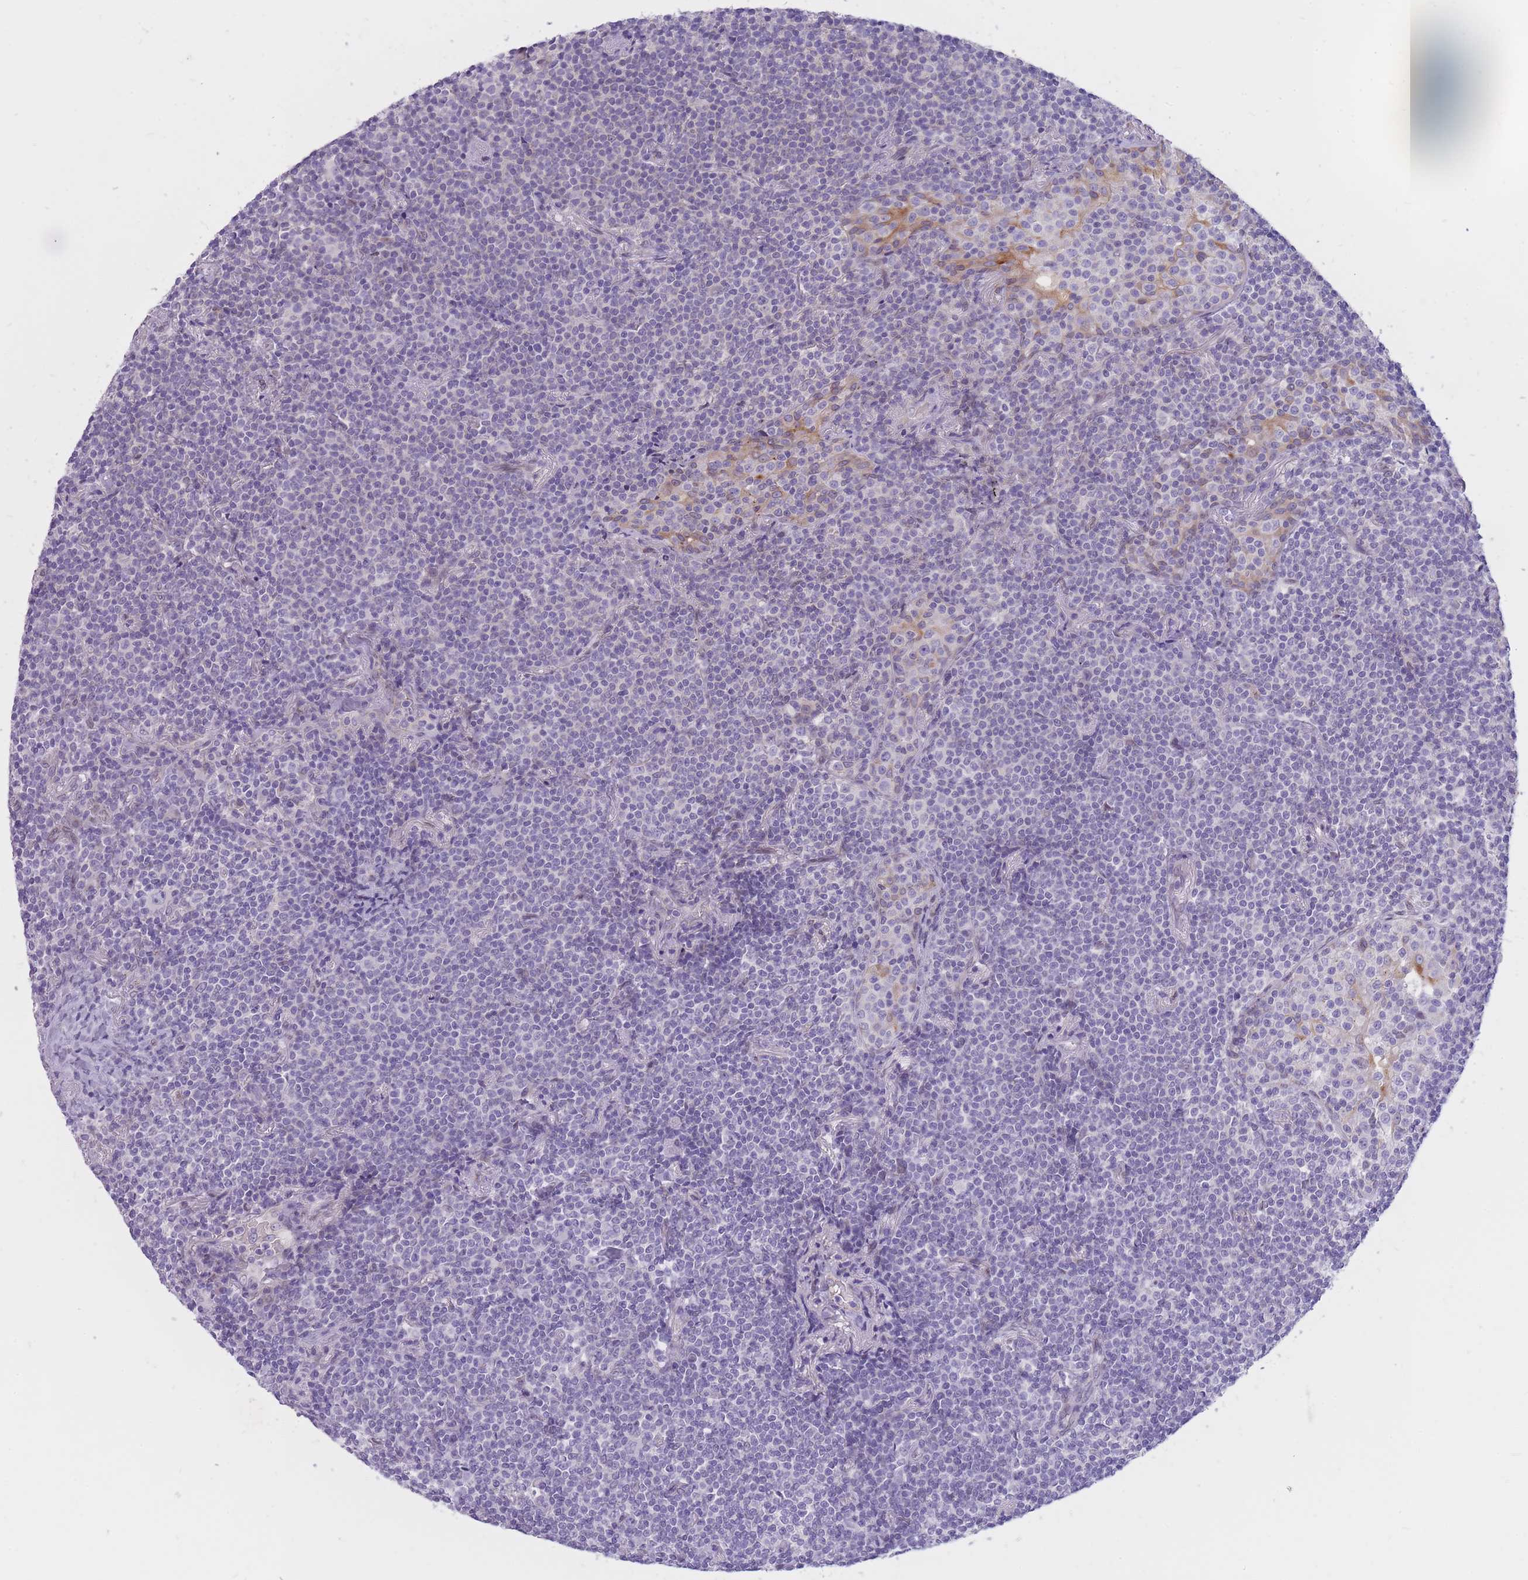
{"staining": {"intensity": "negative", "quantity": "none", "location": "none"}, "tissue": "lymphoma", "cell_type": "Tumor cells", "image_type": "cancer", "snomed": [{"axis": "morphology", "description": "Malignant lymphoma, non-Hodgkin's type, Low grade"}, {"axis": "topography", "description": "Lung"}], "caption": "DAB (3,3'-diaminobenzidine) immunohistochemical staining of human low-grade malignant lymphoma, non-Hodgkin's type displays no significant staining in tumor cells.", "gene": "HOOK2", "patient": {"sex": "female", "age": 71}}